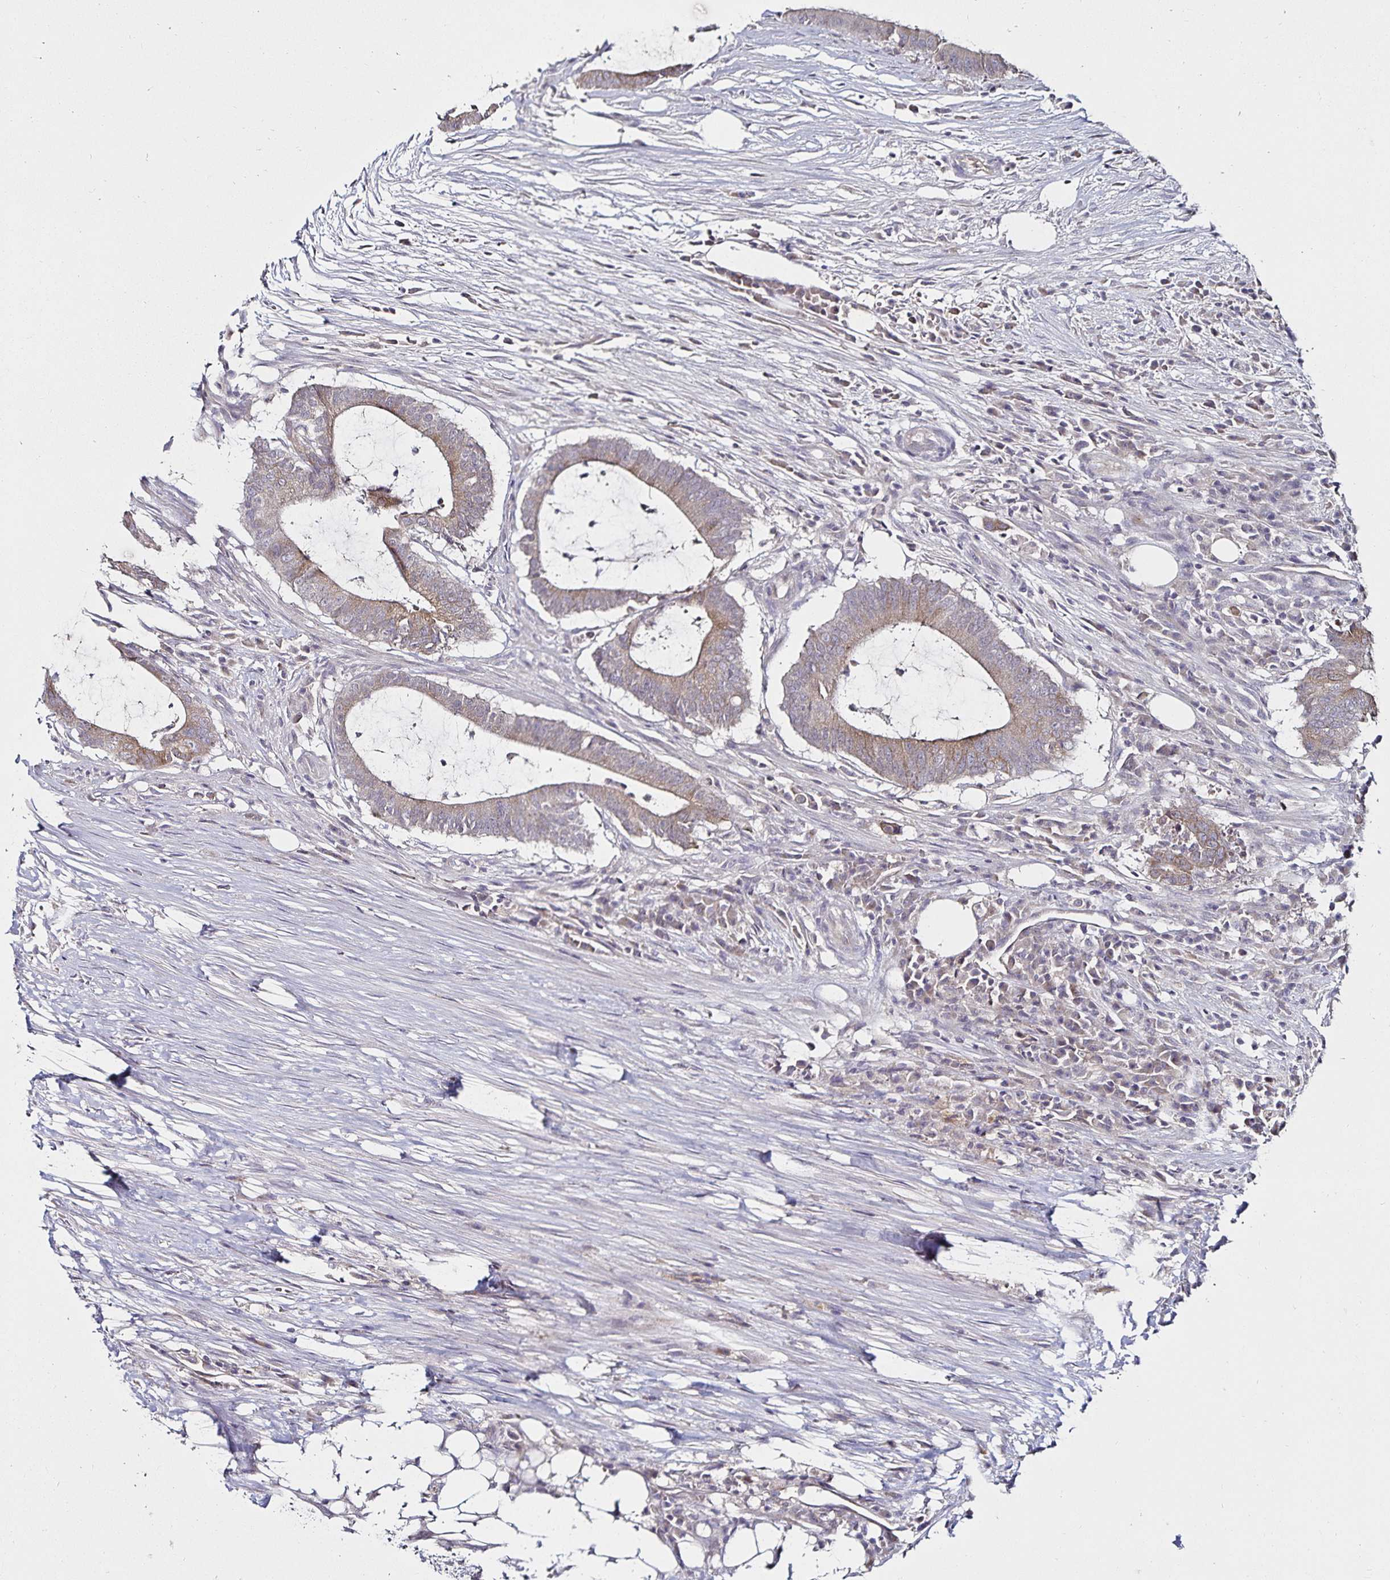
{"staining": {"intensity": "weak", "quantity": "<25%", "location": "cytoplasmic/membranous"}, "tissue": "colorectal cancer", "cell_type": "Tumor cells", "image_type": "cancer", "snomed": [{"axis": "morphology", "description": "Adenocarcinoma, NOS"}, {"axis": "topography", "description": "Colon"}], "caption": "The micrograph shows no significant expression in tumor cells of colorectal cancer (adenocarcinoma). (Stains: DAB (3,3'-diaminobenzidine) immunohistochemistry with hematoxylin counter stain, Microscopy: brightfield microscopy at high magnification).", "gene": "ACSL5", "patient": {"sex": "female", "age": 43}}